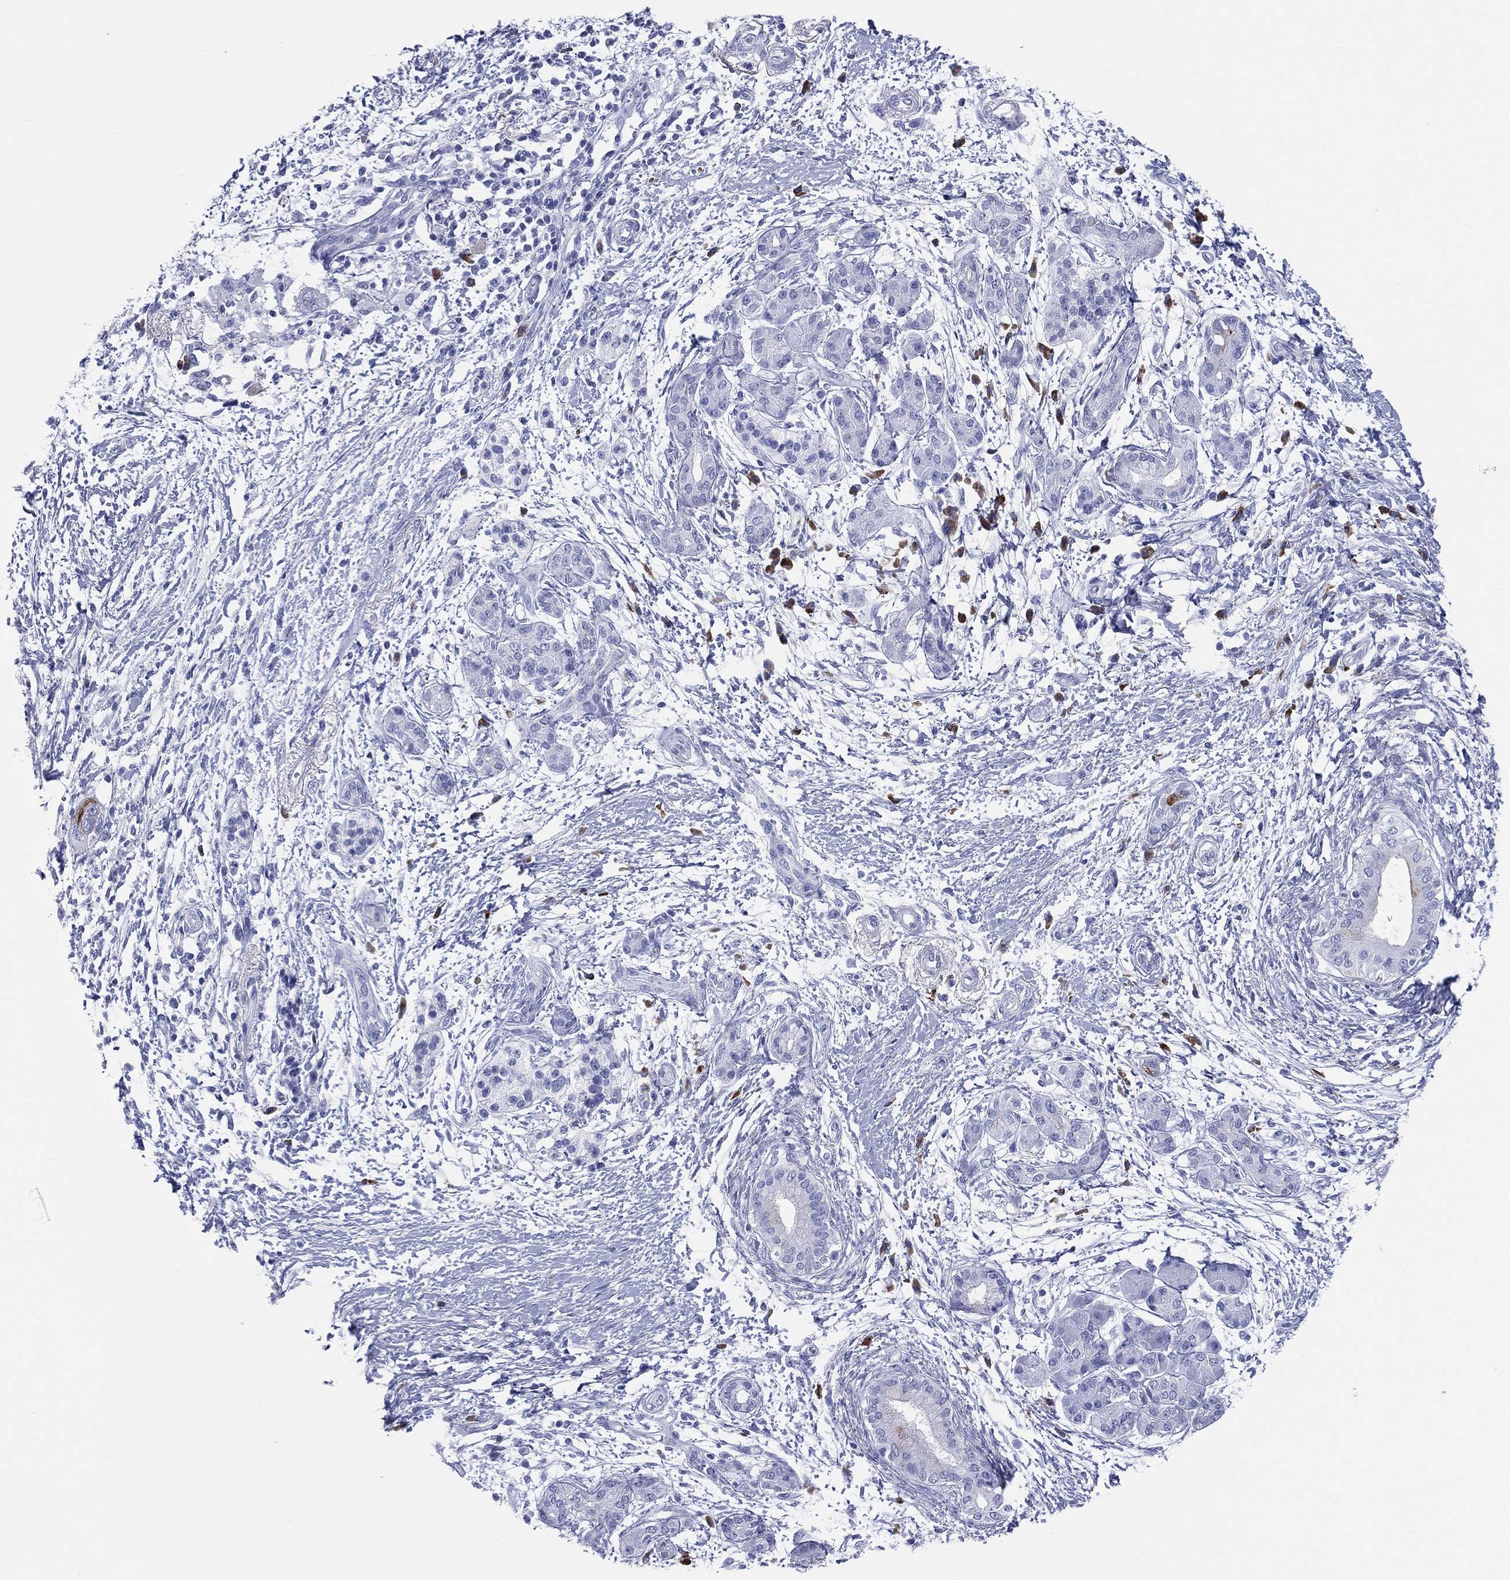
{"staining": {"intensity": "strong", "quantity": "<25%", "location": "cytoplasmic/membranous"}, "tissue": "pancreatic cancer", "cell_type": "Tumor cells", "image_type": "cancer", "snomed": [{"axis": "morphology", "description": "Adenocarcinoma, NOS"}, {"axis": "topography", "description": "Pancreas"}], "caption": "An image showing strong cytoplasmic/membranous staining in about <25% of tumor cells in pancreatic cancer, as visualized by brown immunohistochemical staining.", "gene": "CD79A", "patient": {"sex": "female", "age": 72}}